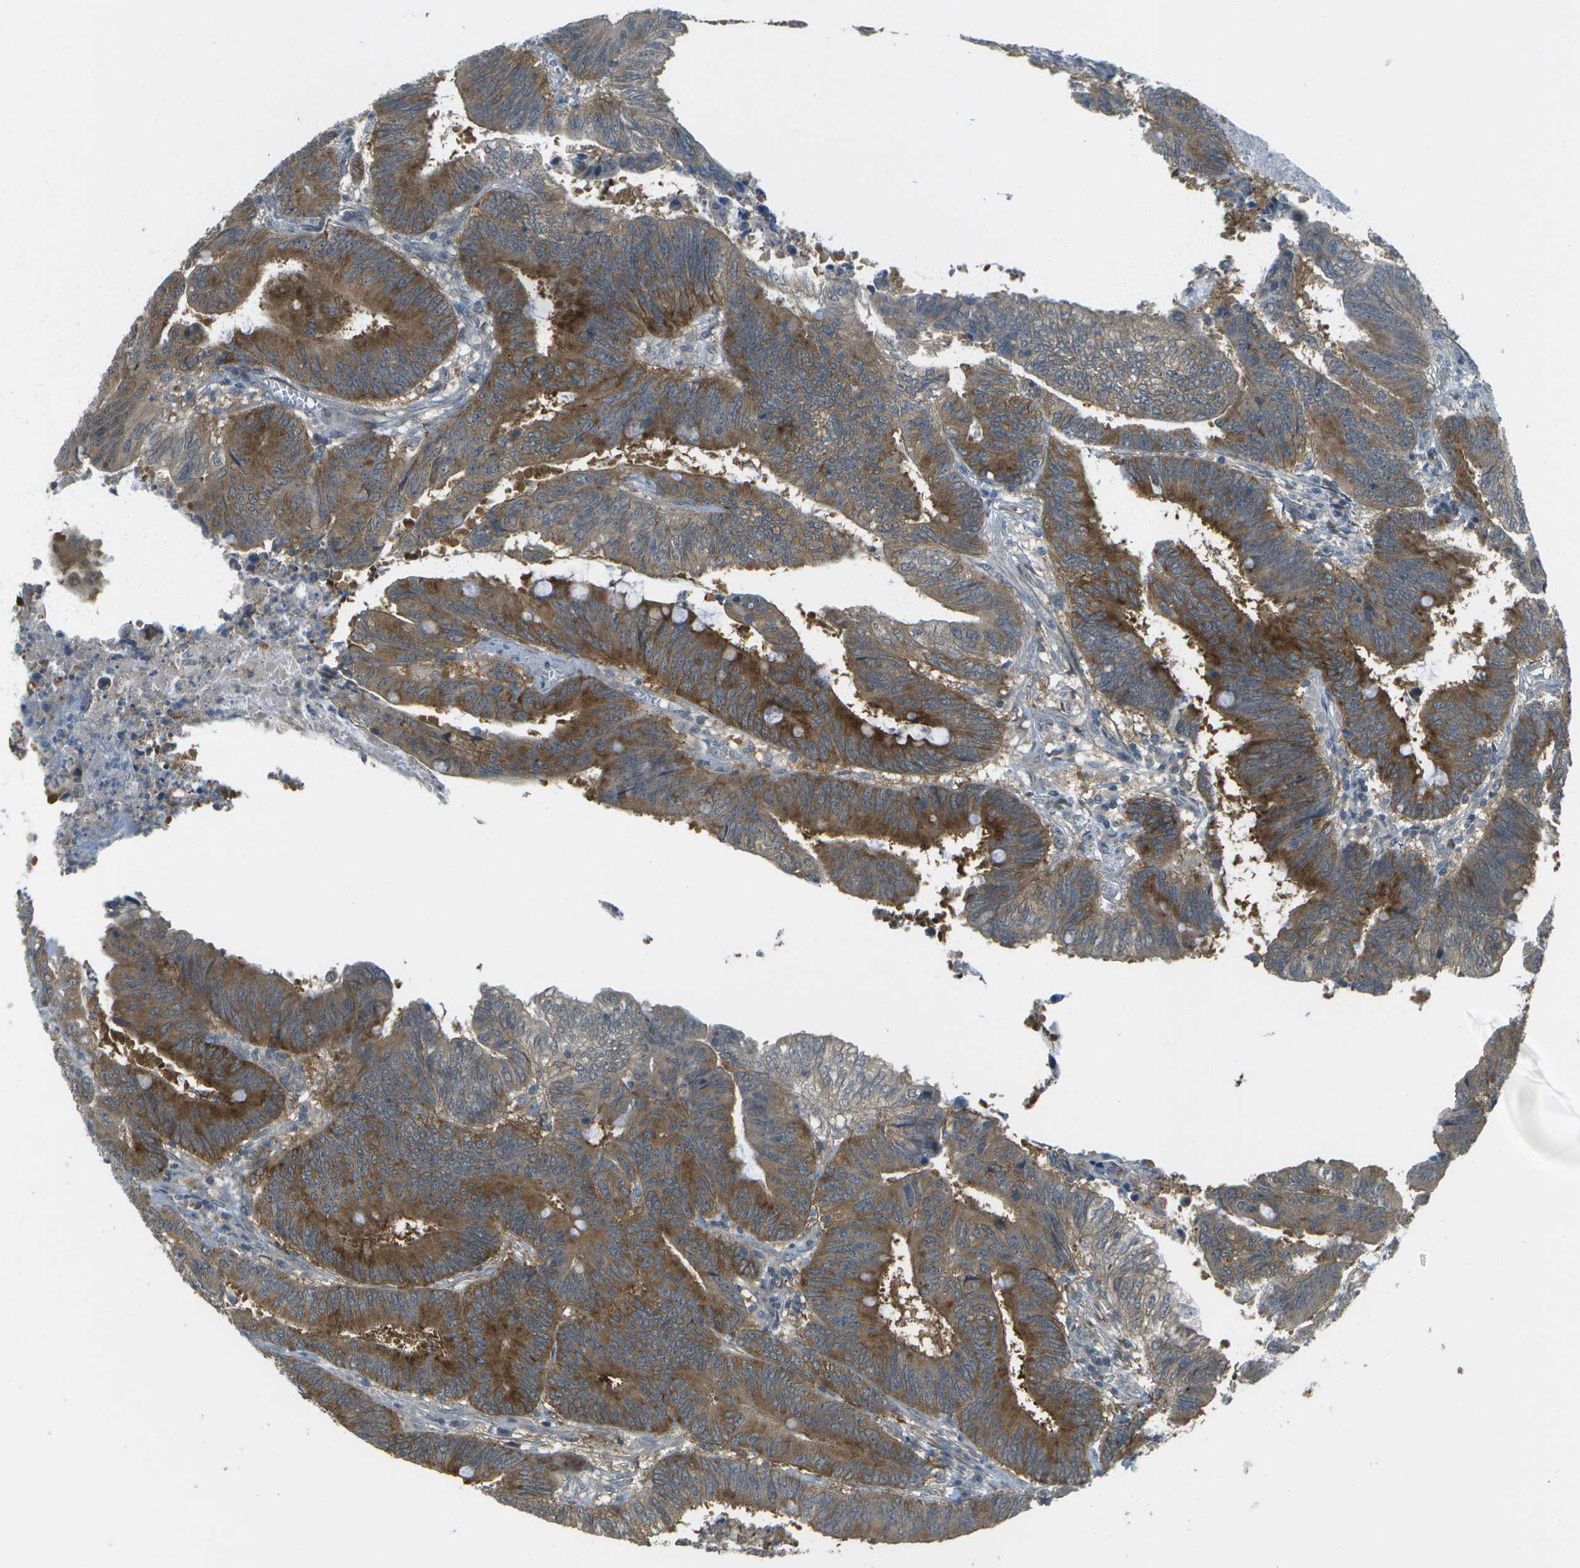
{"staining": {"intensity": "moderate", "quantity": "25%-75%", "location": "cytoplasmic/membranous"}, "tissue": "colorectal cancer", "cell_type": "Tumor cells", "image_type": "cancer", "snomed": [{"axis": "morphology", "description": "Adenocarcinoma, NOS"}, {"axis": "topography", "description": "Colon"}], "caption": "Colorectal cancer (adenocarcinoma) stained with a brown dye exhibits moderate cytoplasmic/membranous positive staining in about 25%-75% of tumor cells.", "gene": "WNK2", "patient": {"sex": "male", "age": 45}}